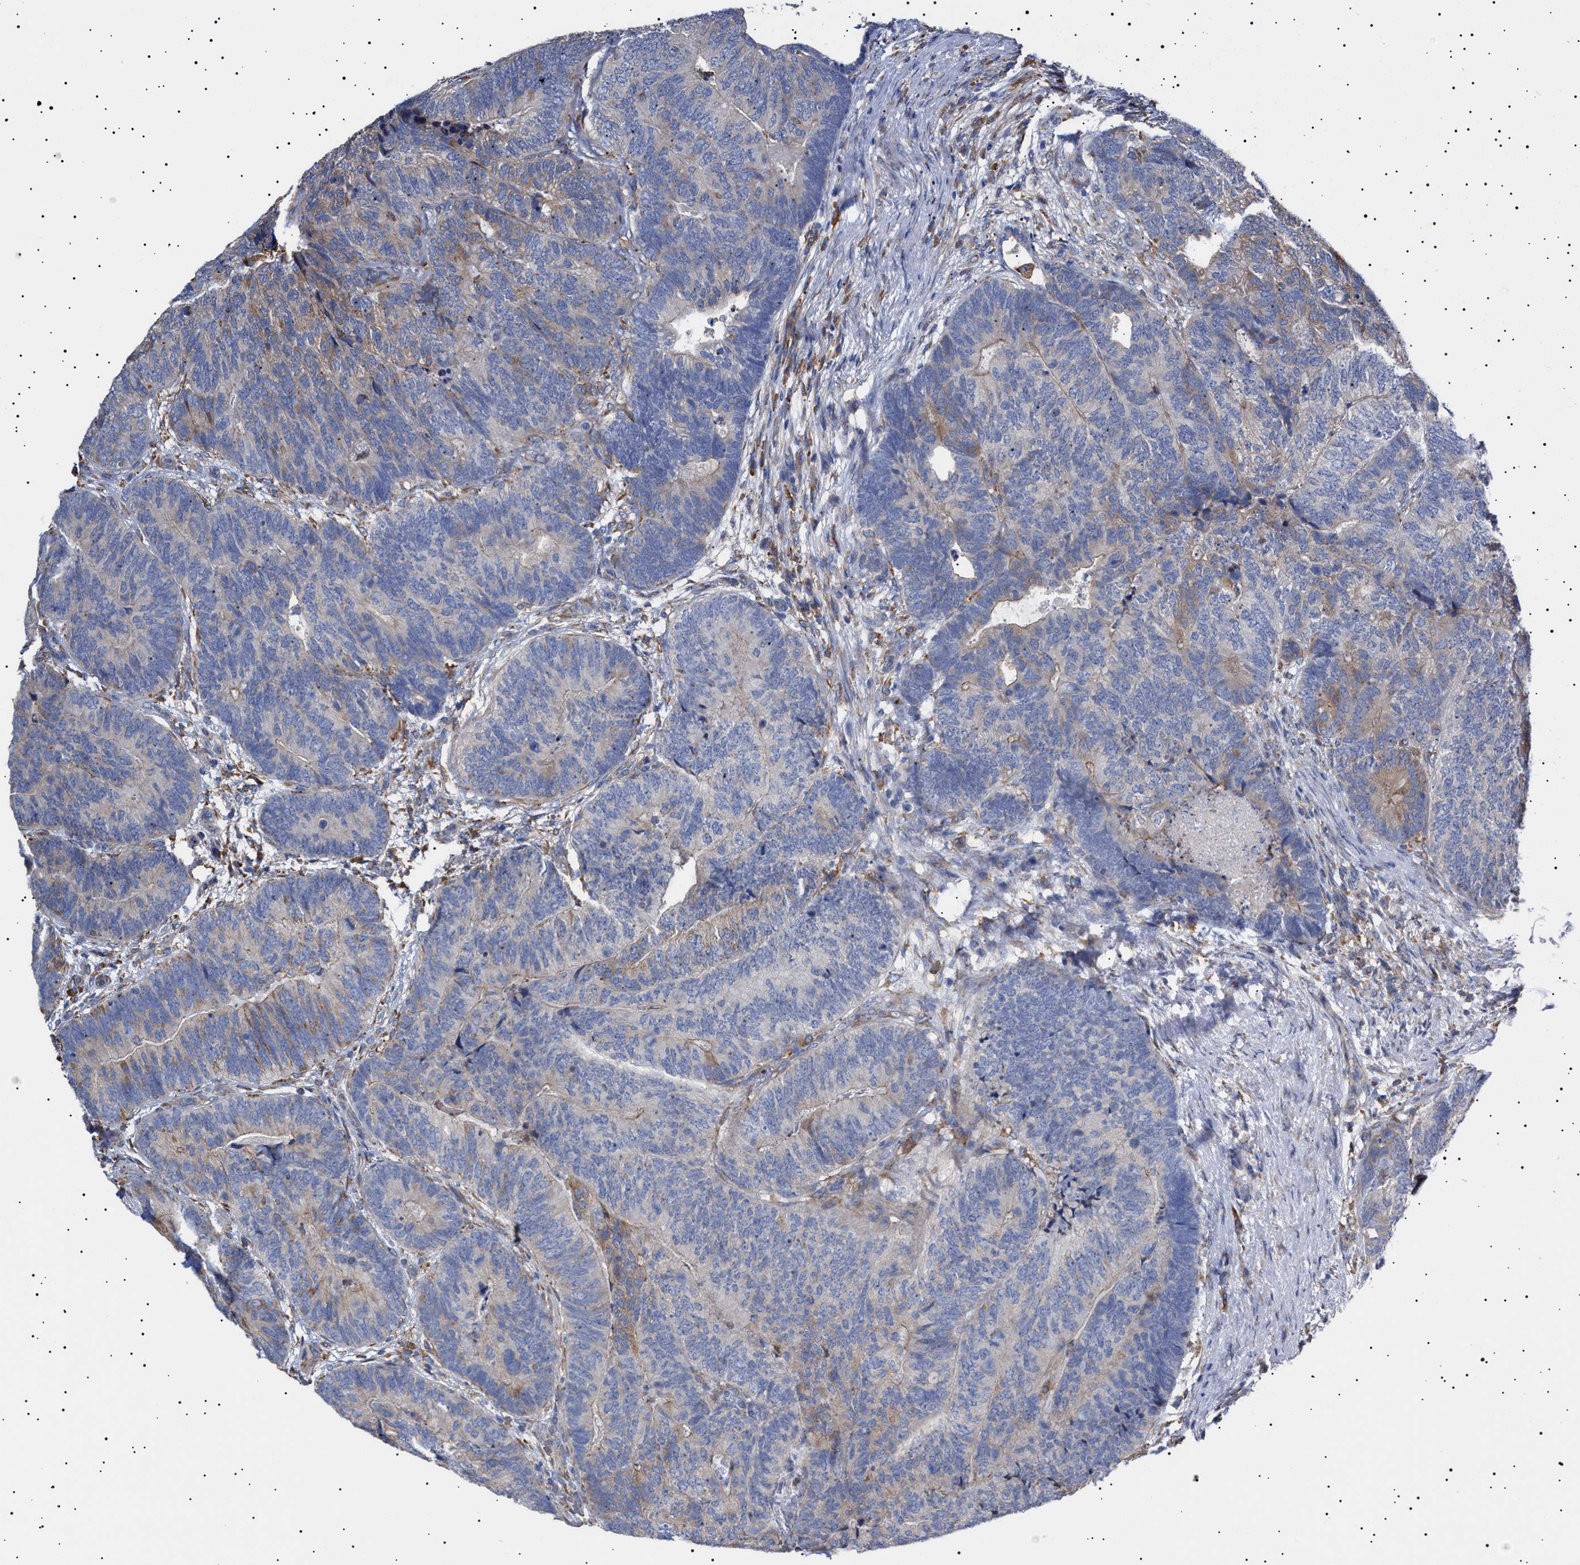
{"staining": {"intensity": "negative", "quantity": "none", "location": "none"}, "tissue": "colorectal cancer", "cell_type": "Tumor cells", "image_type": "cancer", "snomed": [{"axis": "morphology", "description": "Adenocarcinoma, NOS"}, {"axis": "topography", "description": "Colon"}], "caption": "Micrograph shows no protein staining in tumor cells of colorectal cancer (adenocarcinoma) tissue.", "gene": "ERCC6L2", "patient": {"sex": "female", "age": 67}}